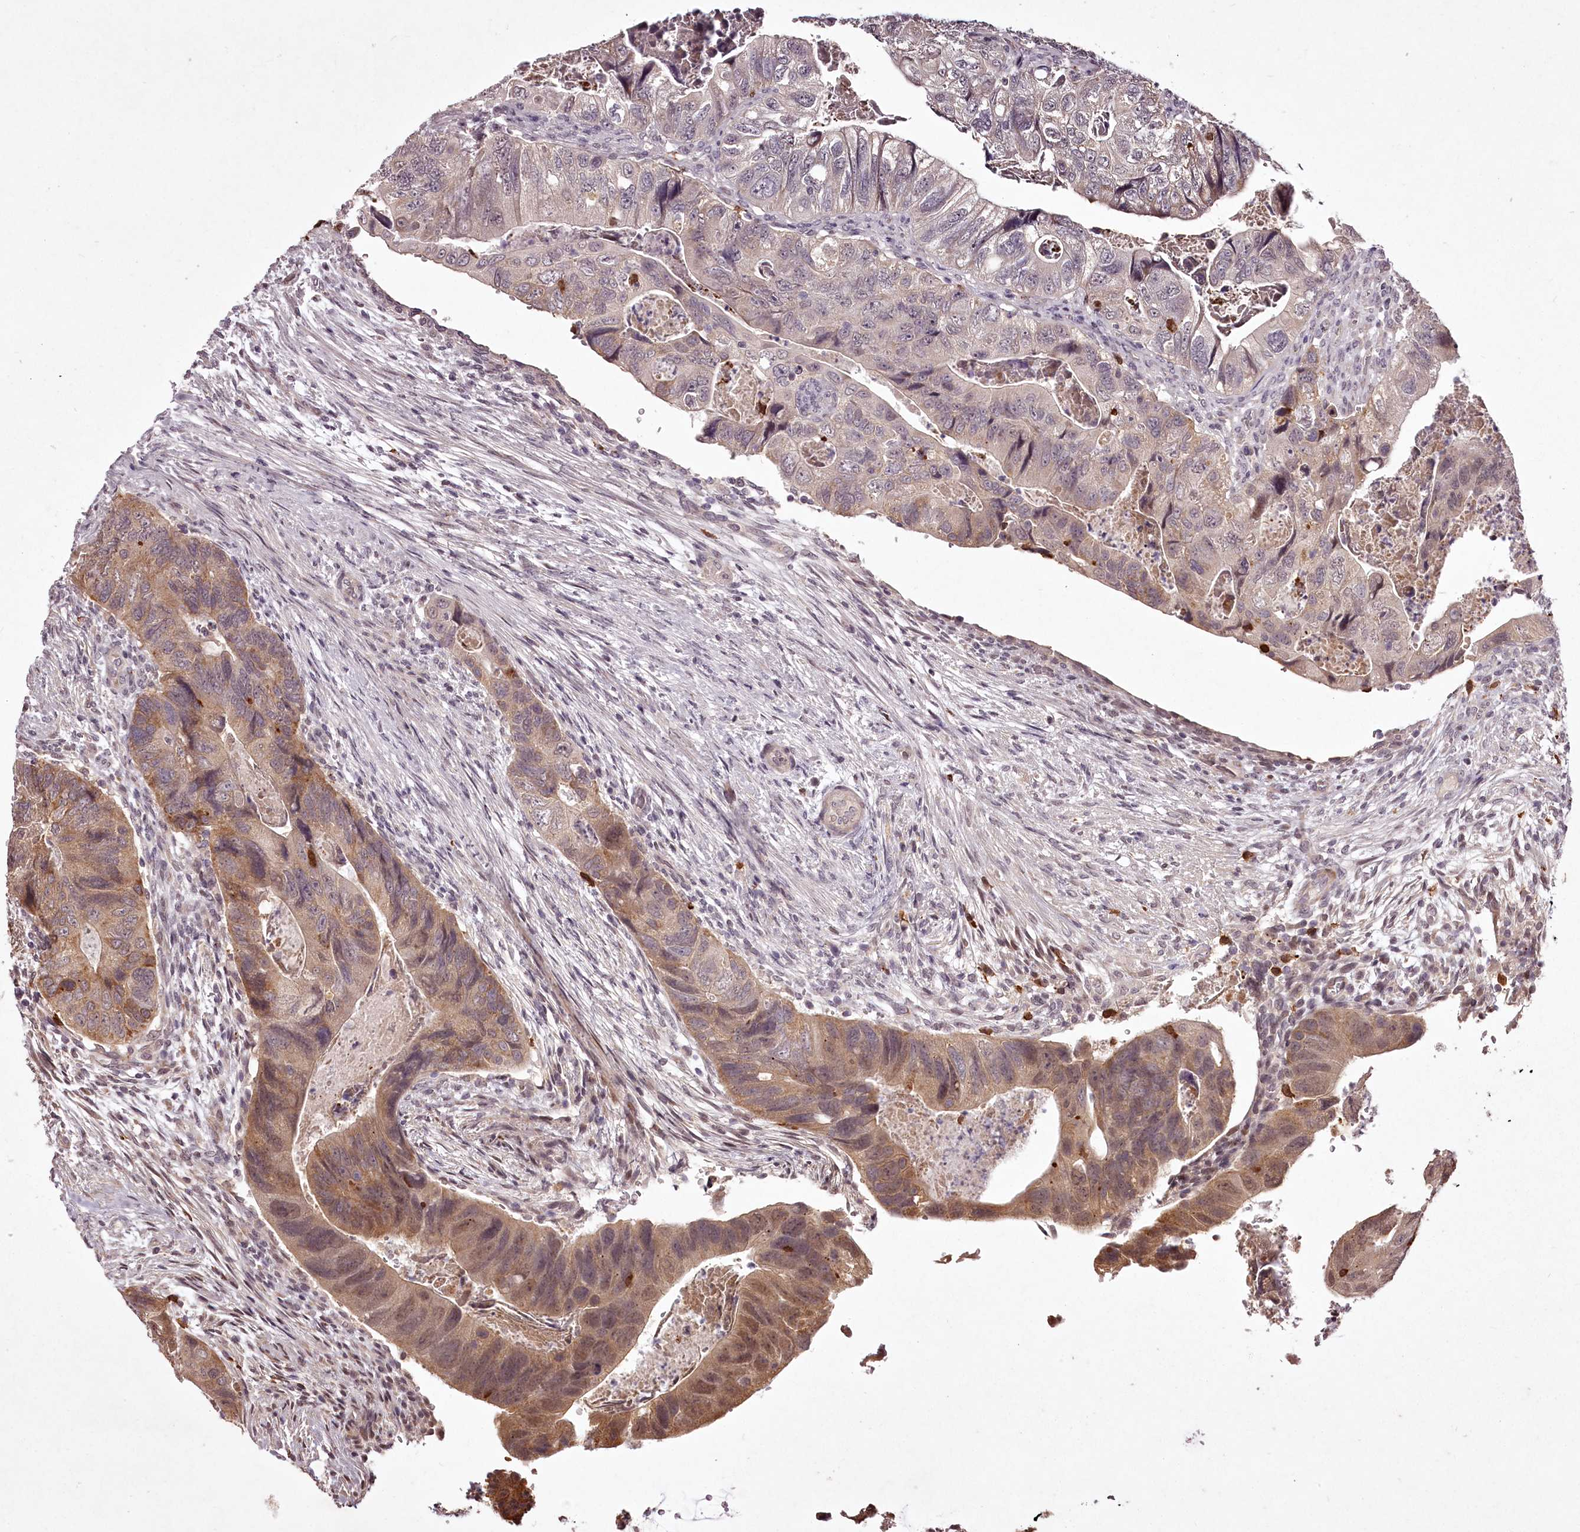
{"staining": {"intensity": "weak", "quantity": "25%-75%", "location": "cytoplasmic/membranous,nuclear"}, "tissue": "colorectal cancer", "cell_type": "Tumor cells", "image_type": "cancer", "snomed": [{"axis": "morphology", "description": "Adenocarcinoma, NOS"}, {"axis": "topography", "description": "Rectum"}], "caption": "Protein expression analysis of colorectal cancer (adenocarcinoma) reveals weak cytoplasmic/membranous and nuclear staining in approximately 25%-75% of tumor cells.", "gene": "ADRA1D", "patient": {"sex": "male", "age": 63}}